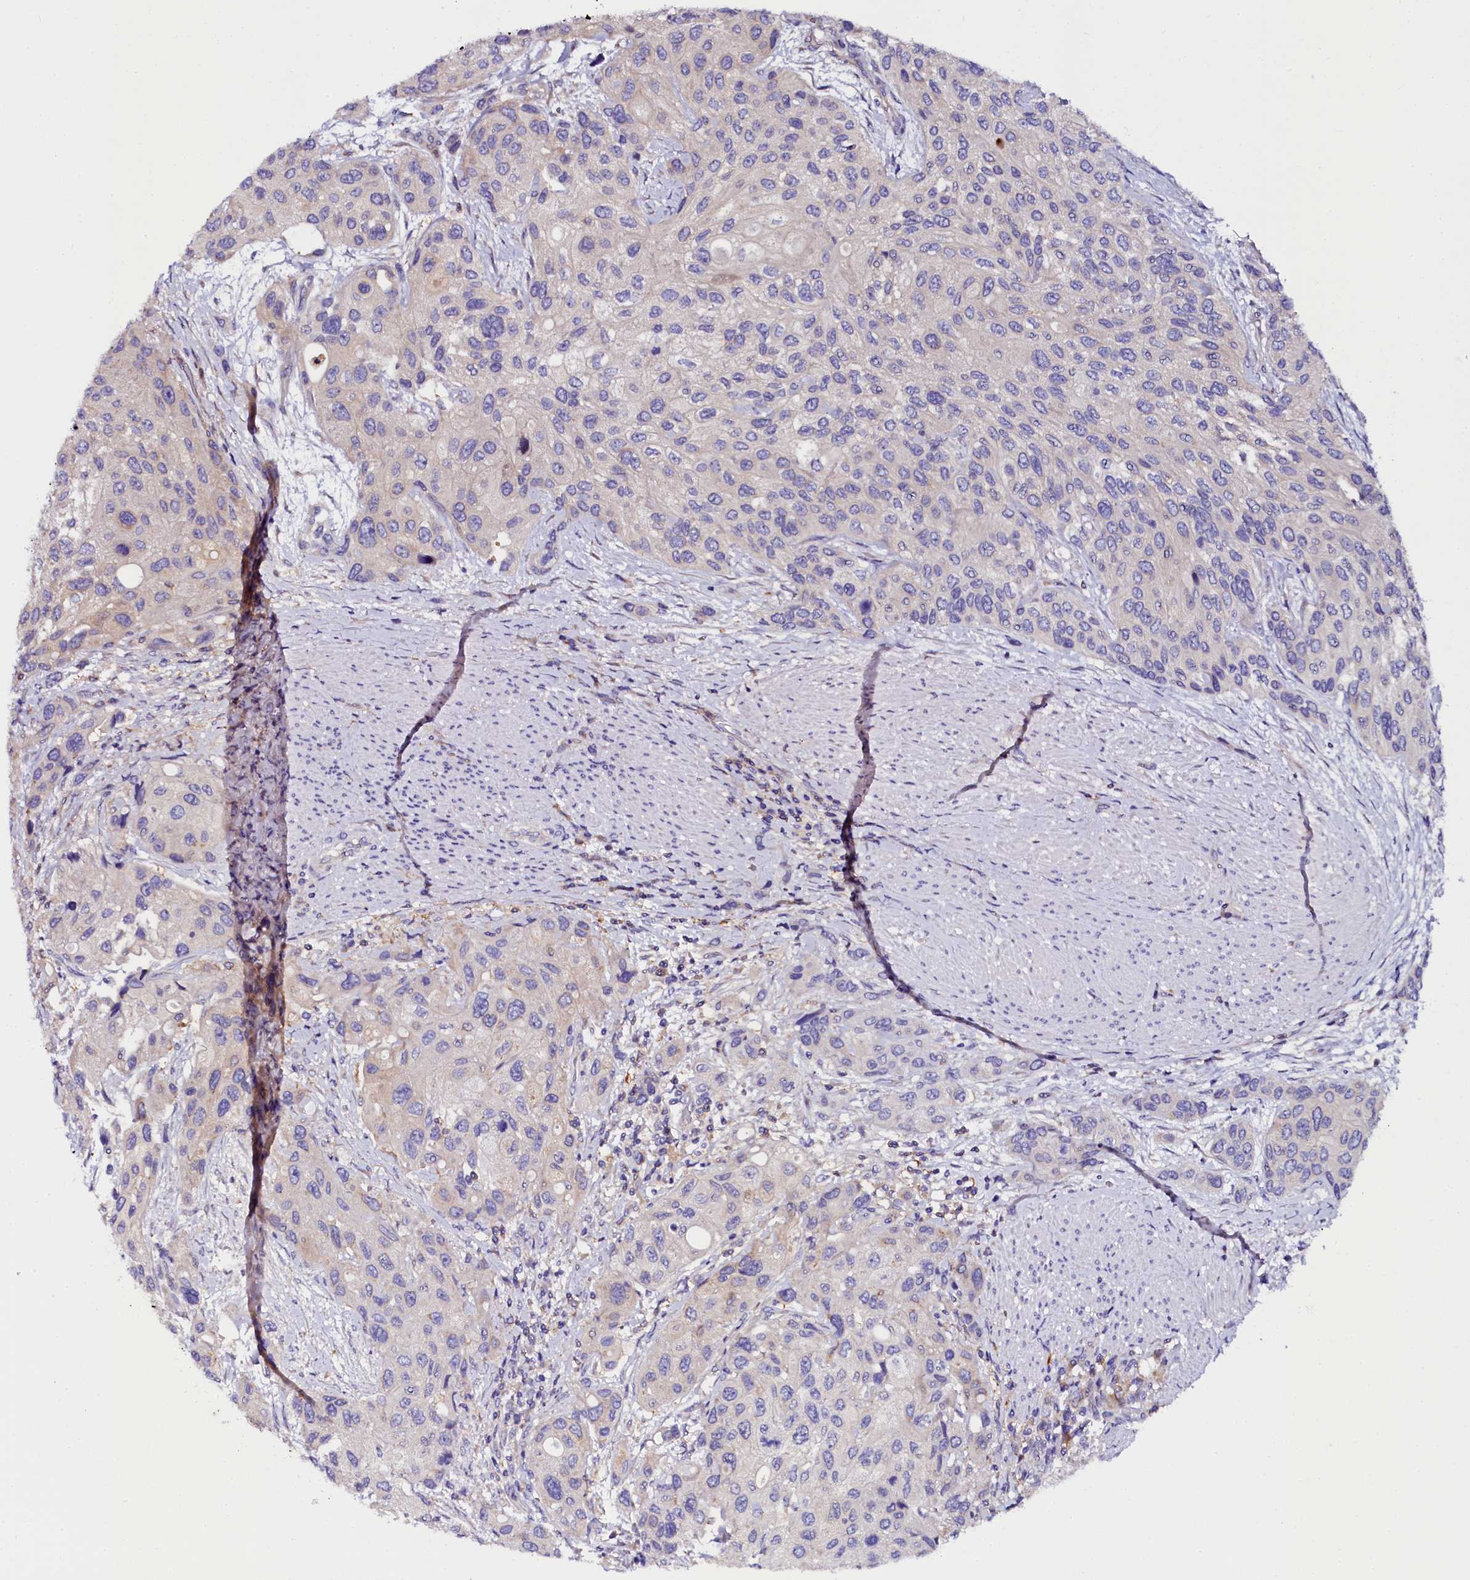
{"staining": {"intensity": "negative", "quantity": "none", "location": "none"}, "tissue": "urothelial cancer", "cell_type": "Tumor cells", "image_type": "cancer", "snomed": [{"axis": "morphology", "description": "Normal tissue, NOS"}, {"axis": "morphology", "description": "Urothelial carcinoma, High grade"}, {"axis": "topography", "description": "Vascular tissue"}, {"axis": "topography", "description": "Urinary bladder"}], "caption": "Immunohistochemistry (IHC) micrograph of urothelial cancer stained for a protein (brown), which demonstrates no expression in tumor cells.", "gene": "OTOL1", "patient": {"sex": "female", "age": 56}}